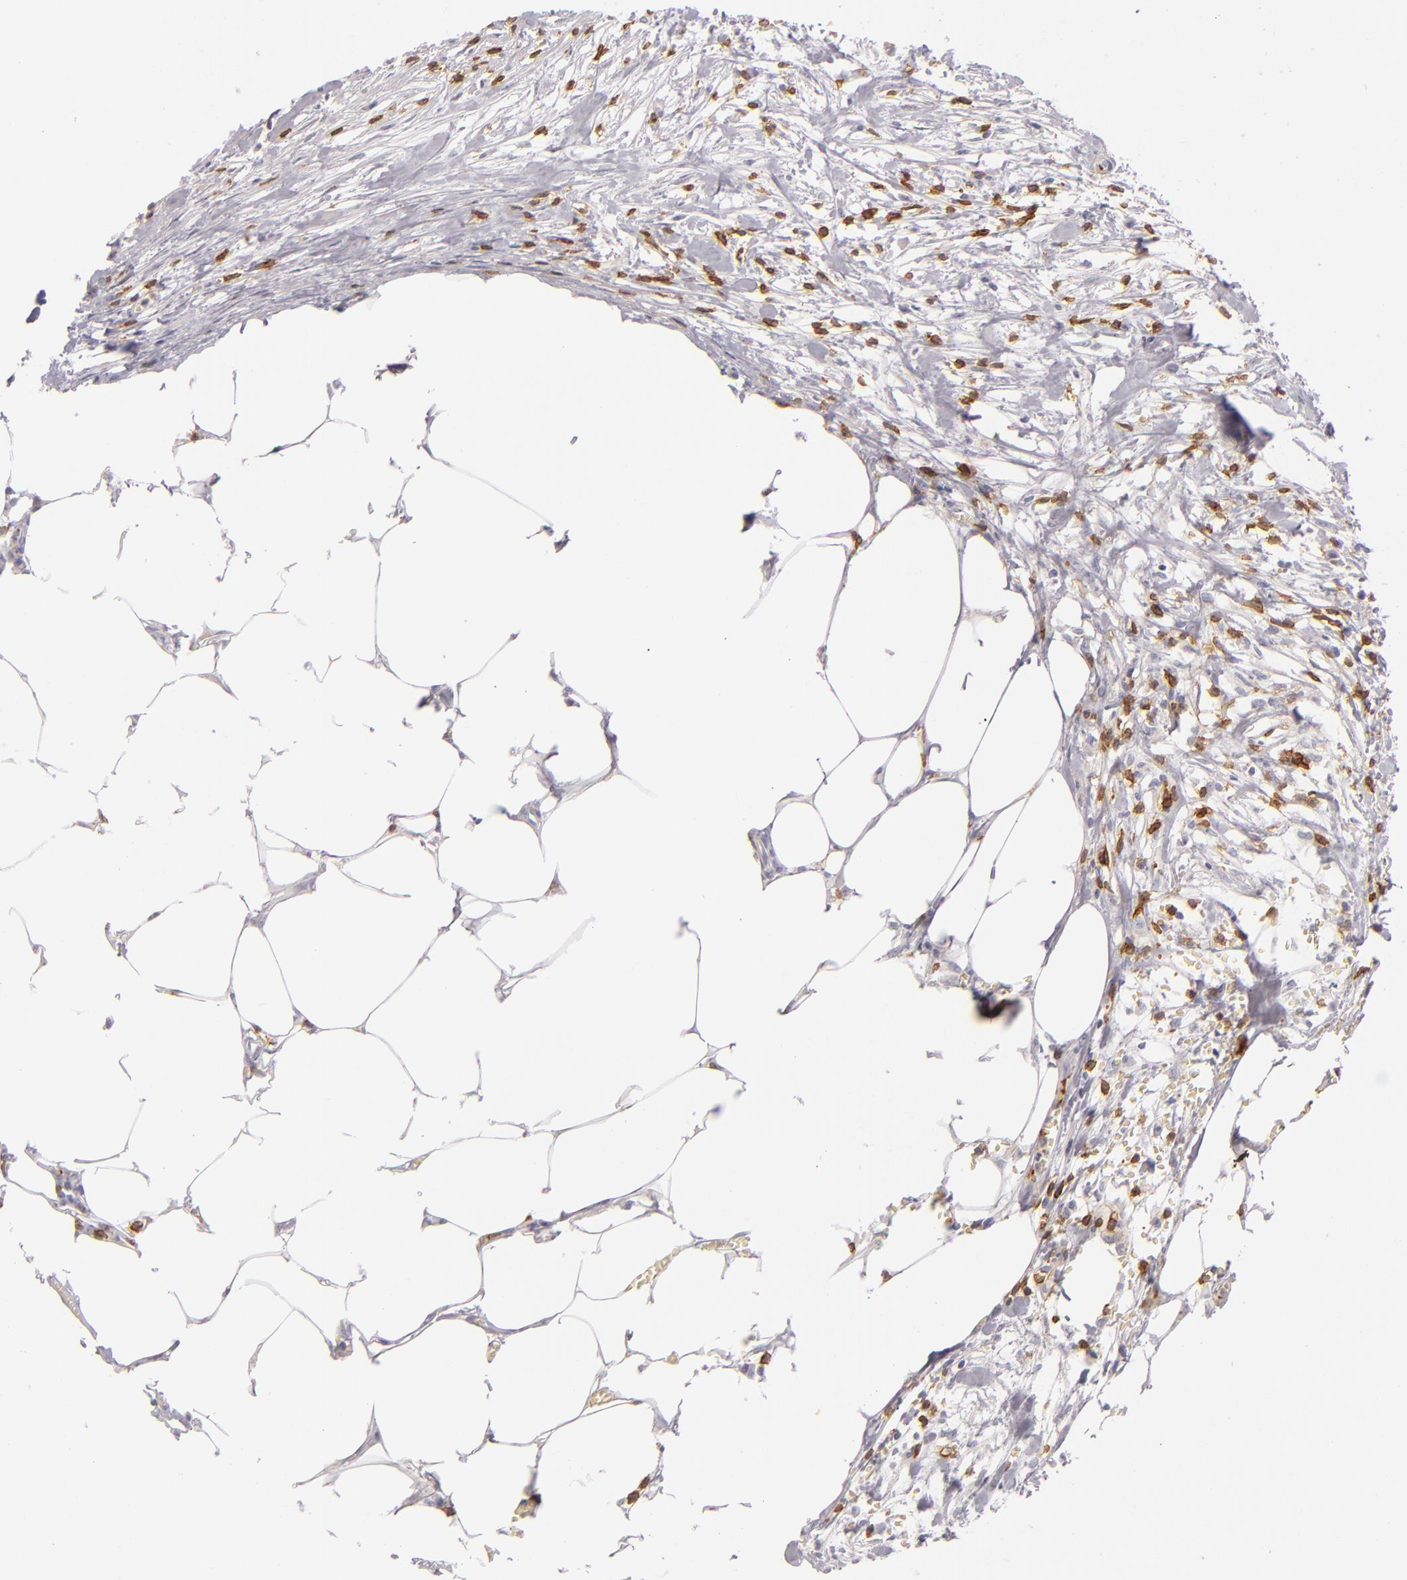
{"staining": {"intensity": "negative", "quantity": "none", "location": "none"}, "tissue": "colorectal cancer", "cell_type": "Tumor cells", "image_type": "cancer", "snomed": [{"axis": "morphology", "description": "Adenocarcinoma, NOS"}, {"axis": "topography", "description": "Colon"}], "caption": "This photomicrograph is of colorectal cancer stained with immunohistochemistry (IHC) to label a protein in brown with the nuclei are counter-stained blue. There is no expression in tumor cells.", "gene": "LAT", "patient": {"sex": "male", "age": 55}}